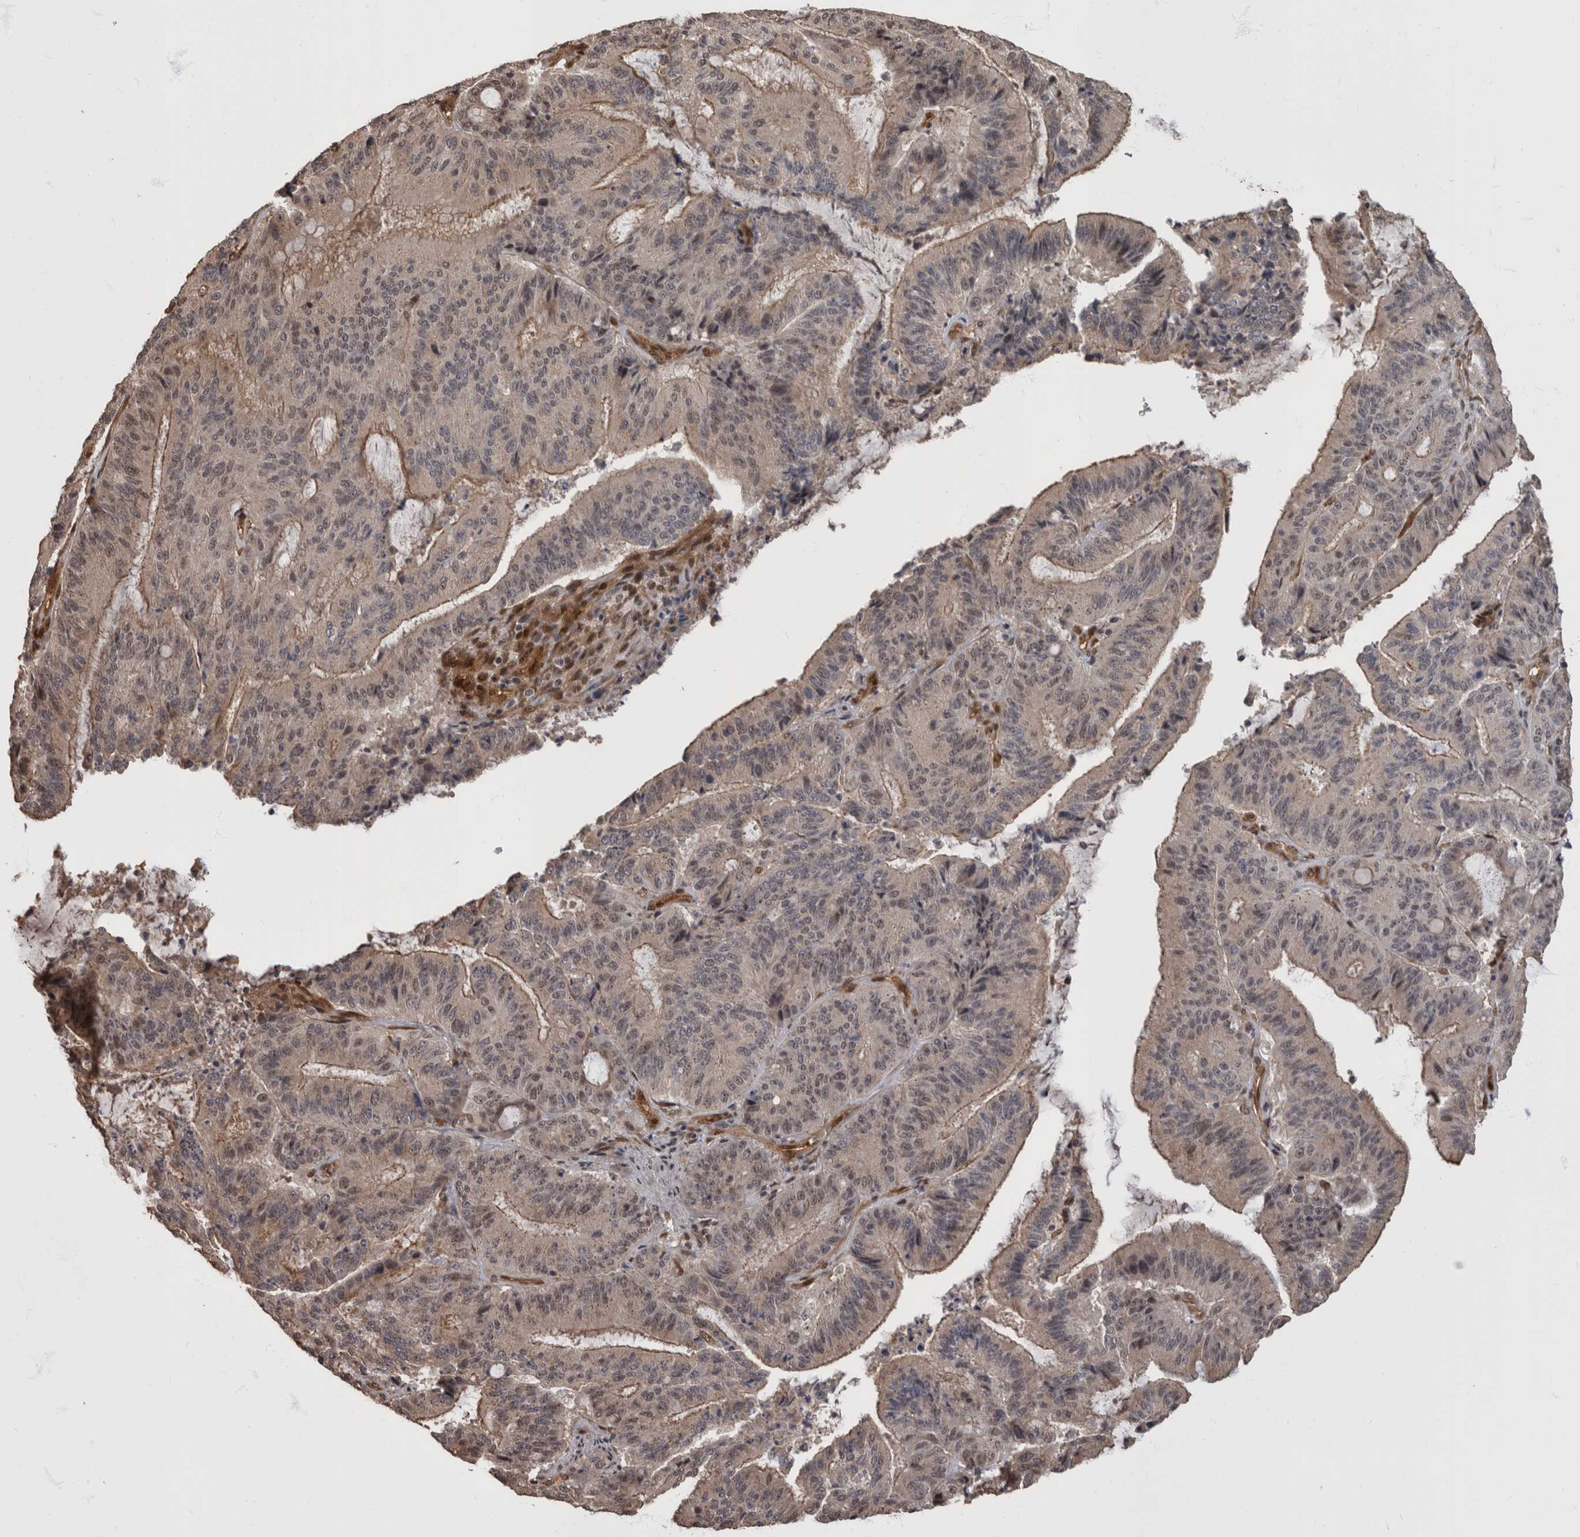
{"staining": {"intensity": "moderate", "quantity": "<25%", "location": "cytoplasmic/membranous"}, "tissue": "liver cancer", "cell_type": "Tumor cells", "image_type": "cancer", "snomed": [{"axis": "morphology", "description": "Normal tissue, NOS"}, {"axis": "morphology", "description": "Cholangiocarcinoma"}, {"axis": "topography", "description": "Liver"}, {"axis": "topography", "description": "Peripheral nerve tissue"}], "caption": "This micrograph displays immunohistochemistry (IHC) staining of human liver cholangiocarcinoma, with low moderate cytoplasmic/membranous expression in about <25% of tumor cells.", "gene": "AKT3", "patient": {"sex": "female", "age": 73}}